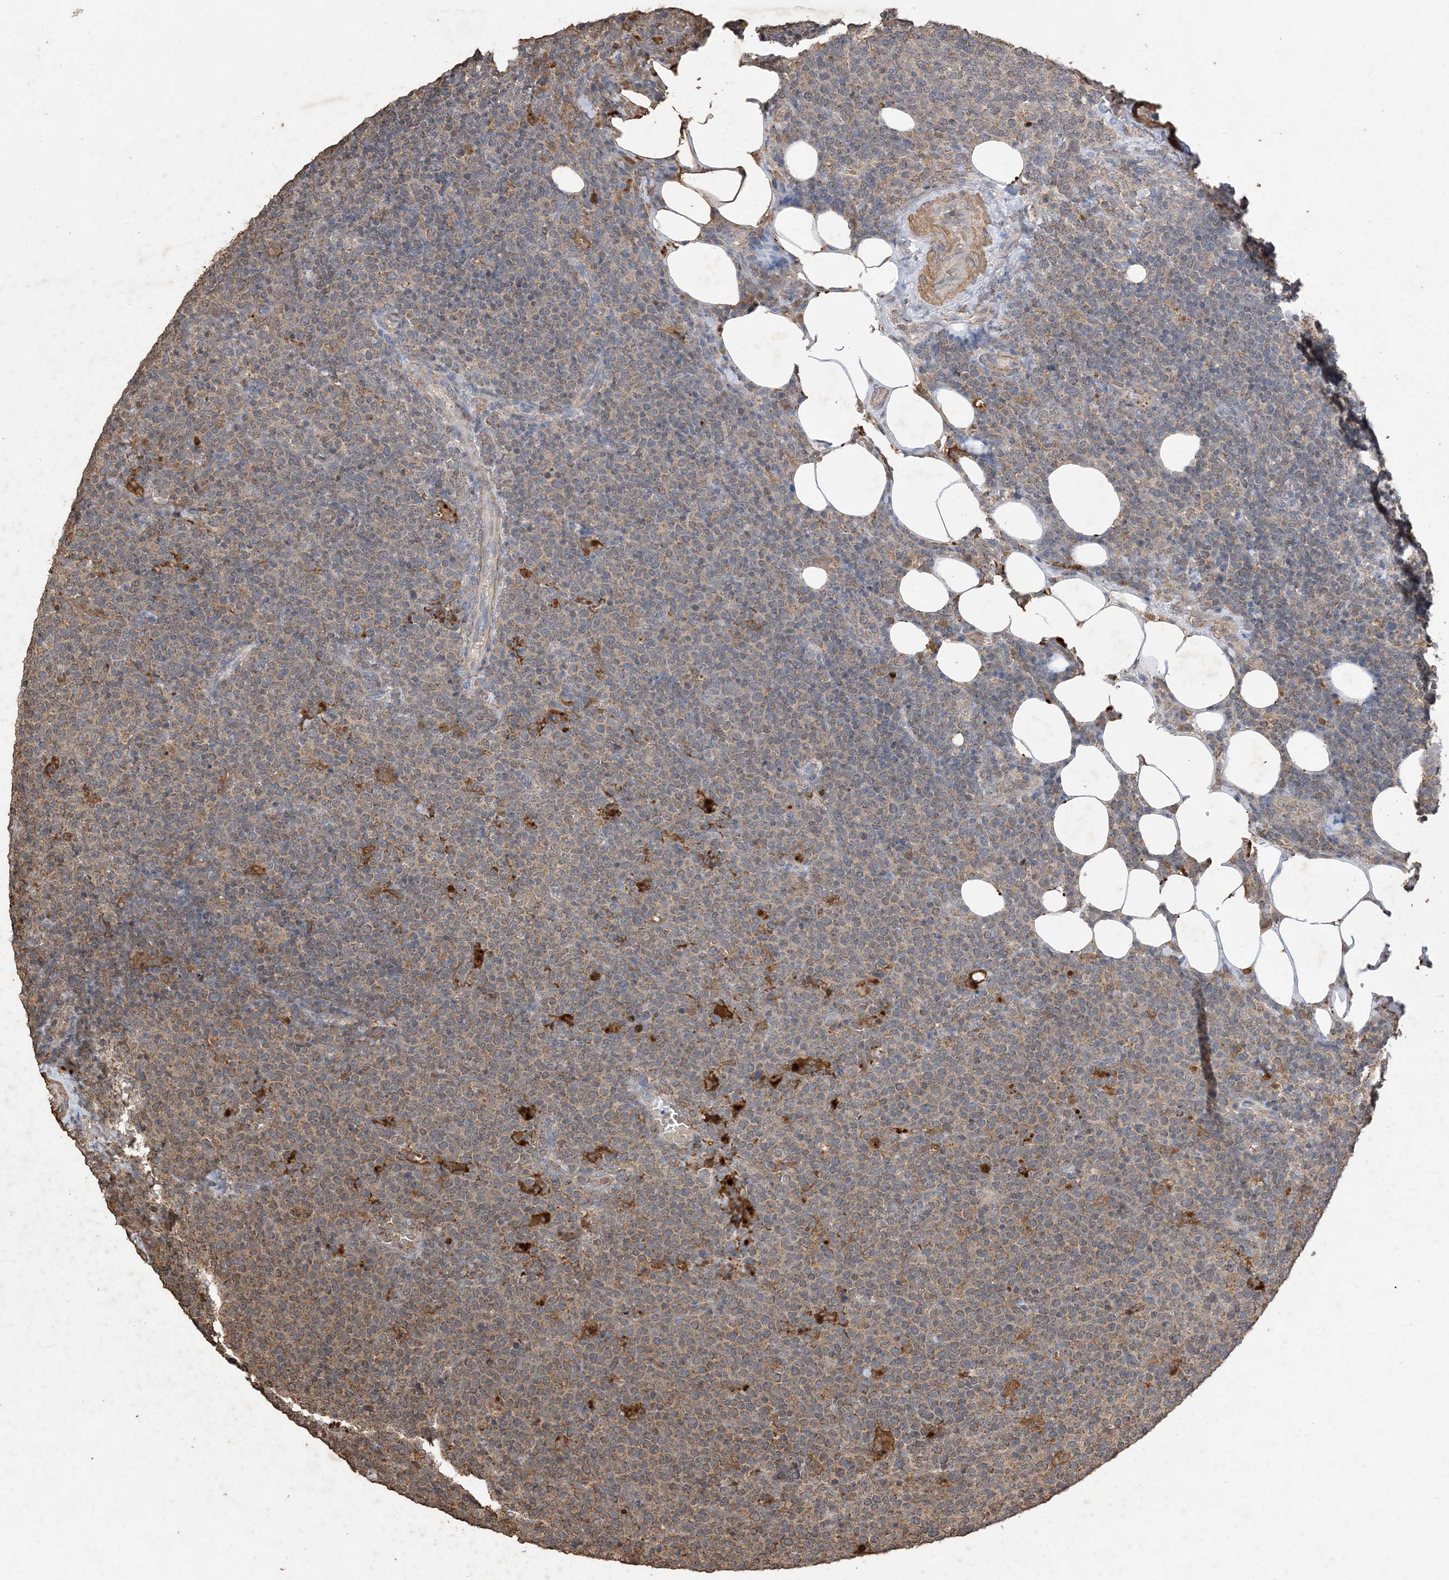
{"staining": {"intensity": "weak", "quantity": "<25%", "location": "cytoplasmic/membranous"}, "tissue": "lymphoma", "cell_type": "Tumor cells", "image_type": "cancer", "snomed": [{"axis": "morphology", "description": "Malignant lymphoma, non-Hodgkin's type, High grade"}, {"axis": "topography", "description": "Lymph node"}], "caption": "High magnification brightfield microscopy of lymphoma stained with DAB (3,3'-diaminobenzidine) (brown) and counterstained with hematoxylin (blue): tumor cells show no significant positivity.", "gene": "HPS4", "patient": {"sex": "male", "age": 61}}